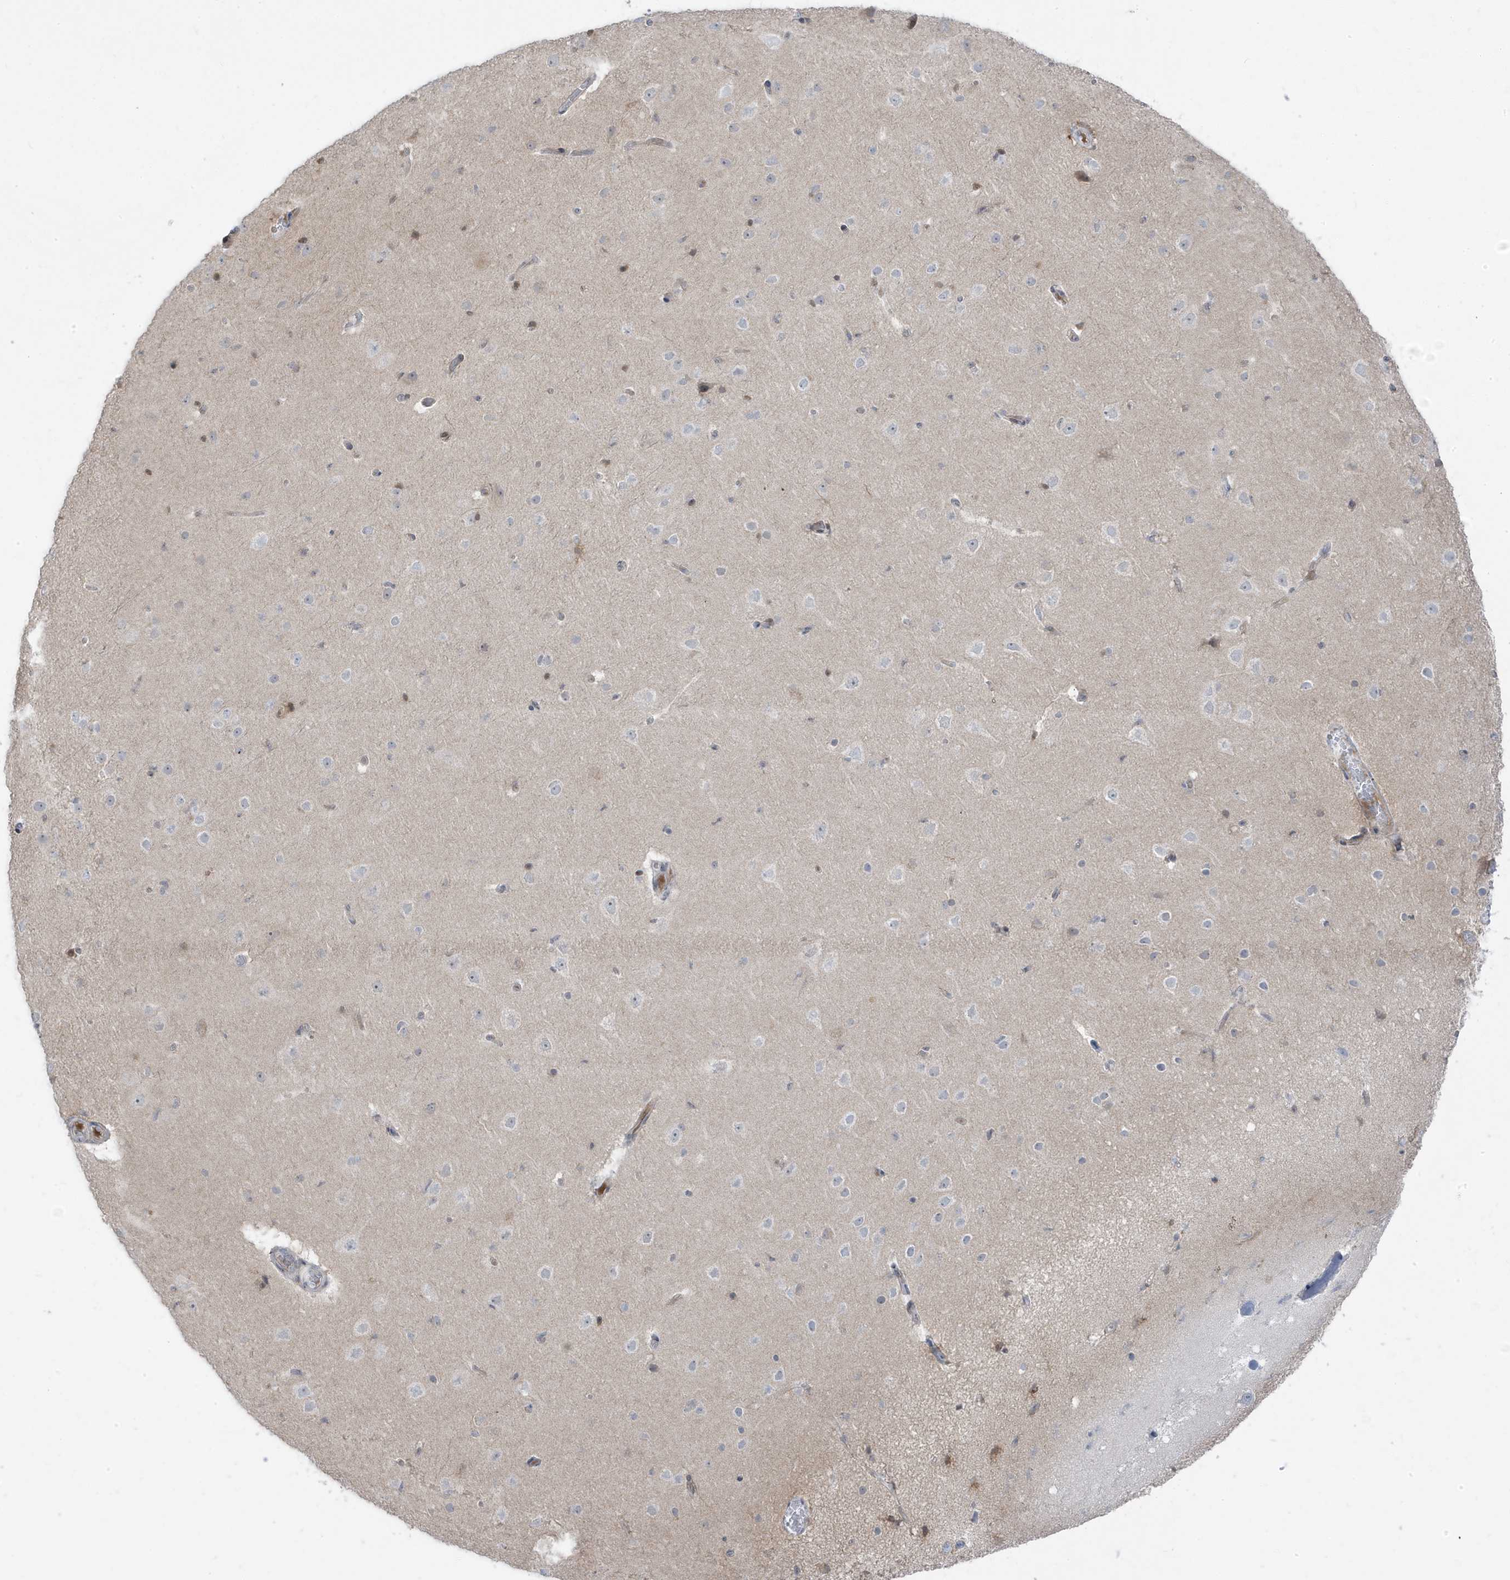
{"staining": {"intensity": "negative", "quantity": "none", "location": "none"}, "tissue": "cerebral cortex", "cell_type": "Endothelial cells", "image_type": "normal", "snomed": [{"axis": "morphology", "description": "Normal tissue, NOS"}, {"axis": "topography", "description": "Cerebral cortex"}], "caption": "This photomicrograph is of normal cerebral cortex stained with immunohistochemistry (IHC) to label a protein in brown with the nuclei are counter-stained blue. There is no positivity in endothelial cells.", "gene": "TSEN15", "patient": {"sex": "male", "age": 34}}